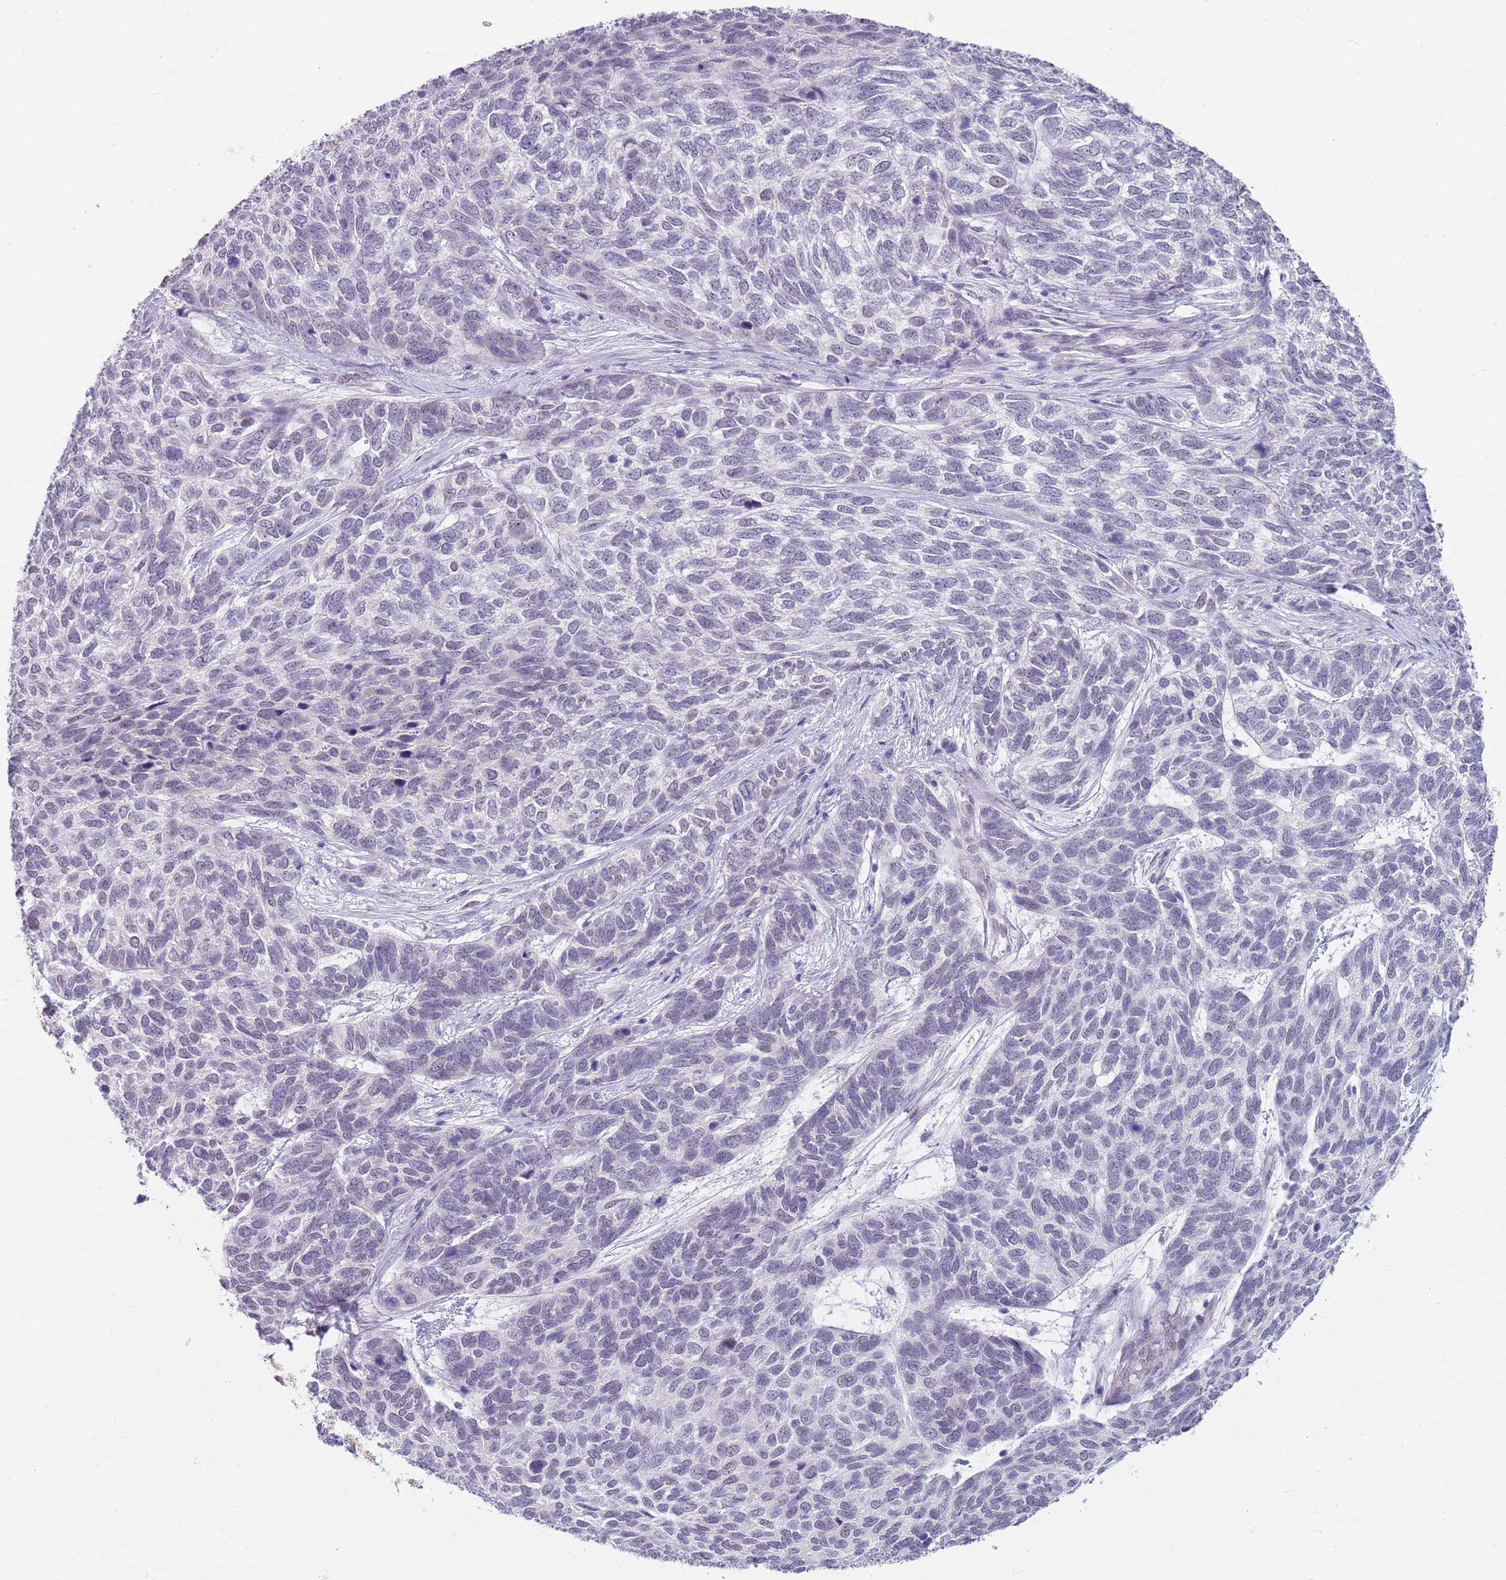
{"staining": {"intensity": "negative", "quantity": "none", "location": "none"}, "tissue": "skin cancer", "cell_type": "Tumor cells", "image_type": "cancer", "snomed": [{"axis": "morphology", "description": "Basal cell carcinoma"}, {"axis": "topography", "description": "Skin"}], "caption": "This is an IHC histopathology image of skin cancer (basal cell carcinoma). There is no positivity in tumor cells.", "gene": "SEPHS2", "patient": {"sex": "female", "age": 65}}